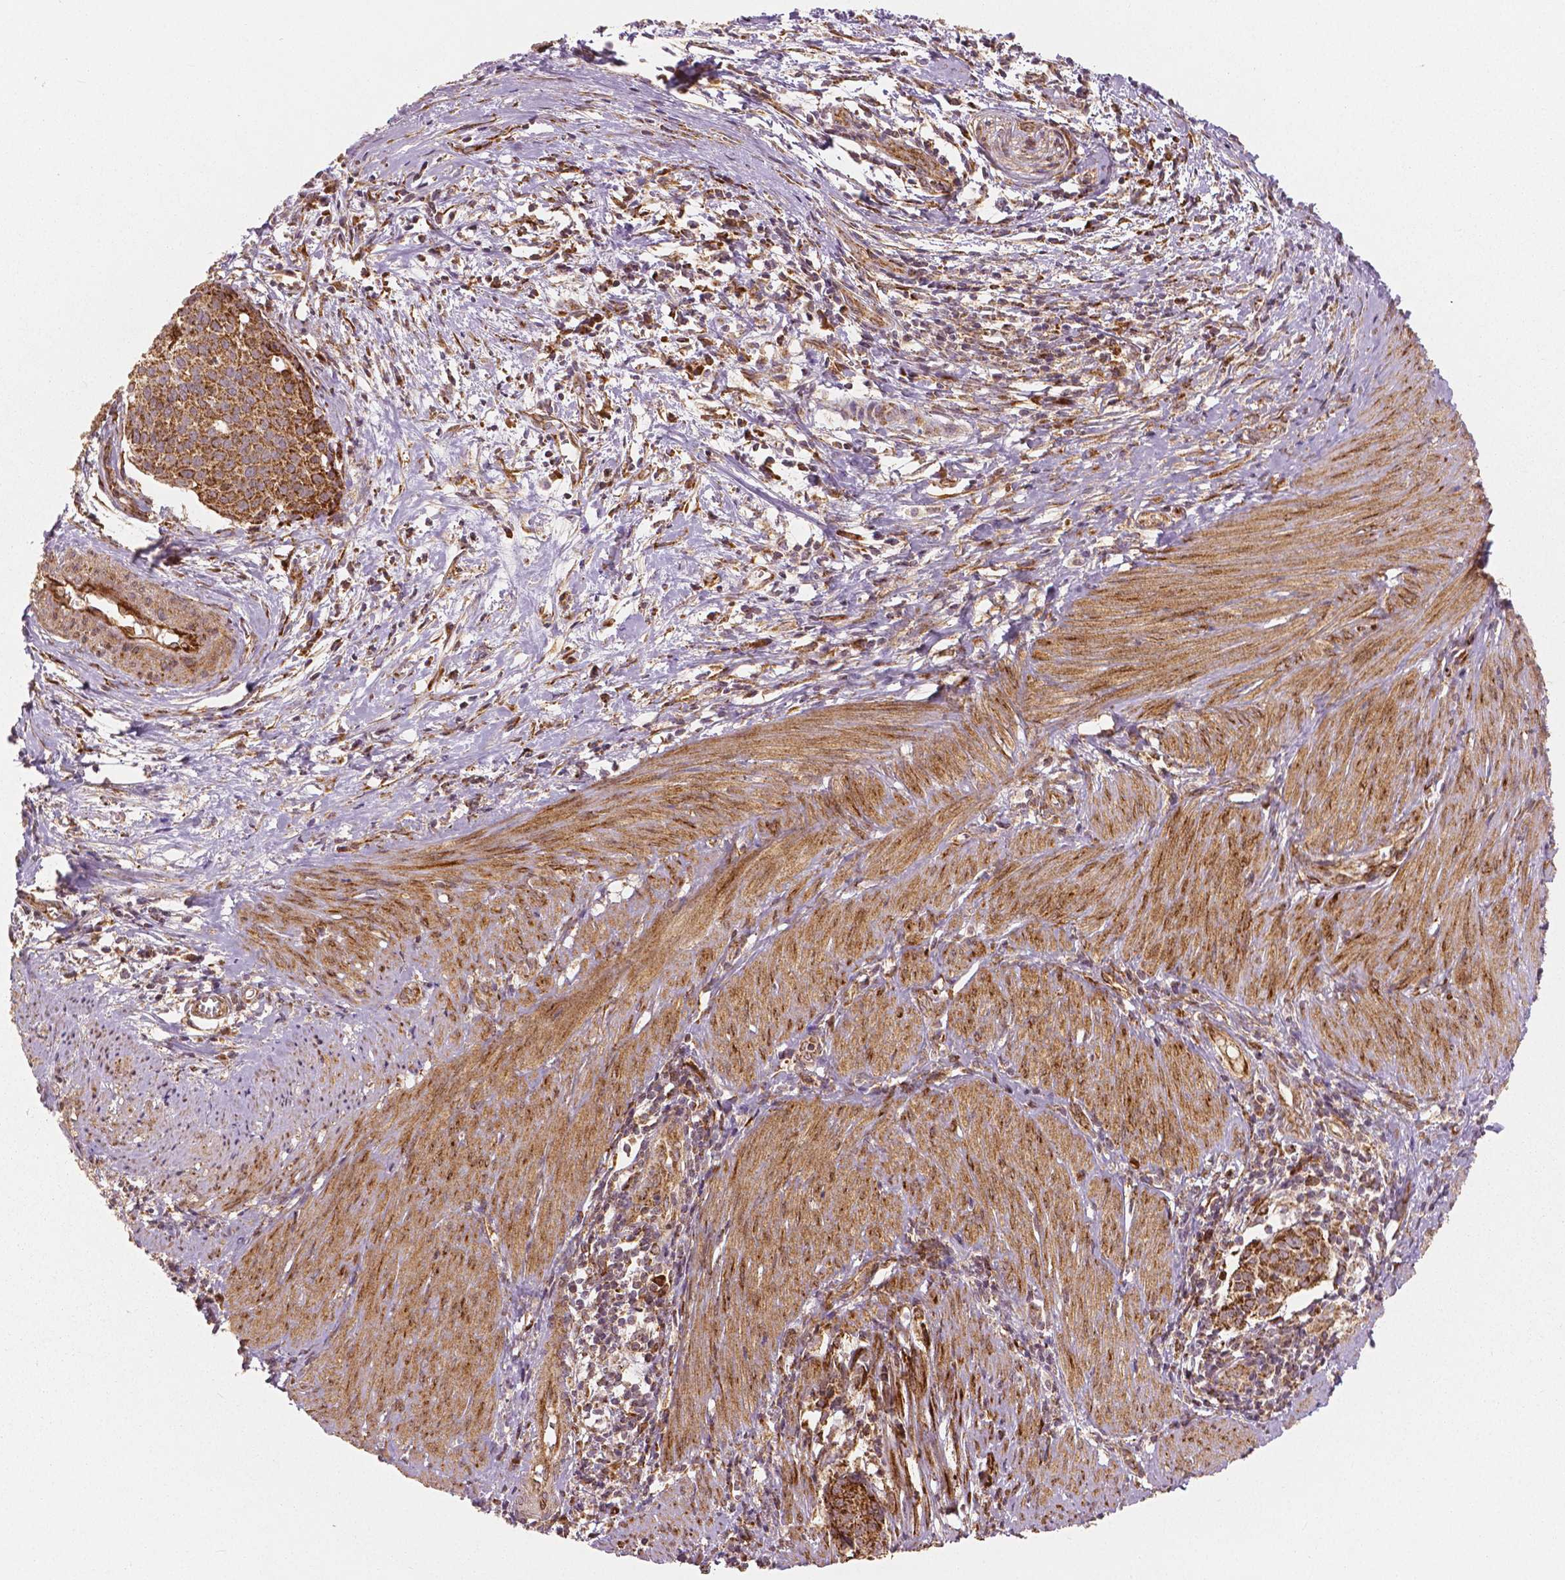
{"staining": {"intensity": "strong", "quantity": ">75%", "location": "cytoplasmic/membranous"}, "tissue": "cervical cancer", "cell_type": "Tumor cells", "image_type": "cancer", "snomed": [{"axis": "morphology", "description": "Squamous cell carcinoma, NOS"}, {"axis": "topography", "description": "Cervix"}], "caption": "Protein staining of cervical squamous cell carcinoma tissue exhibits strong cytoplasmic/membranous expression in approximately >75% of tumor cells.", "gene": "PGAM5", "patient": {"sex": "female", "age": 39}}